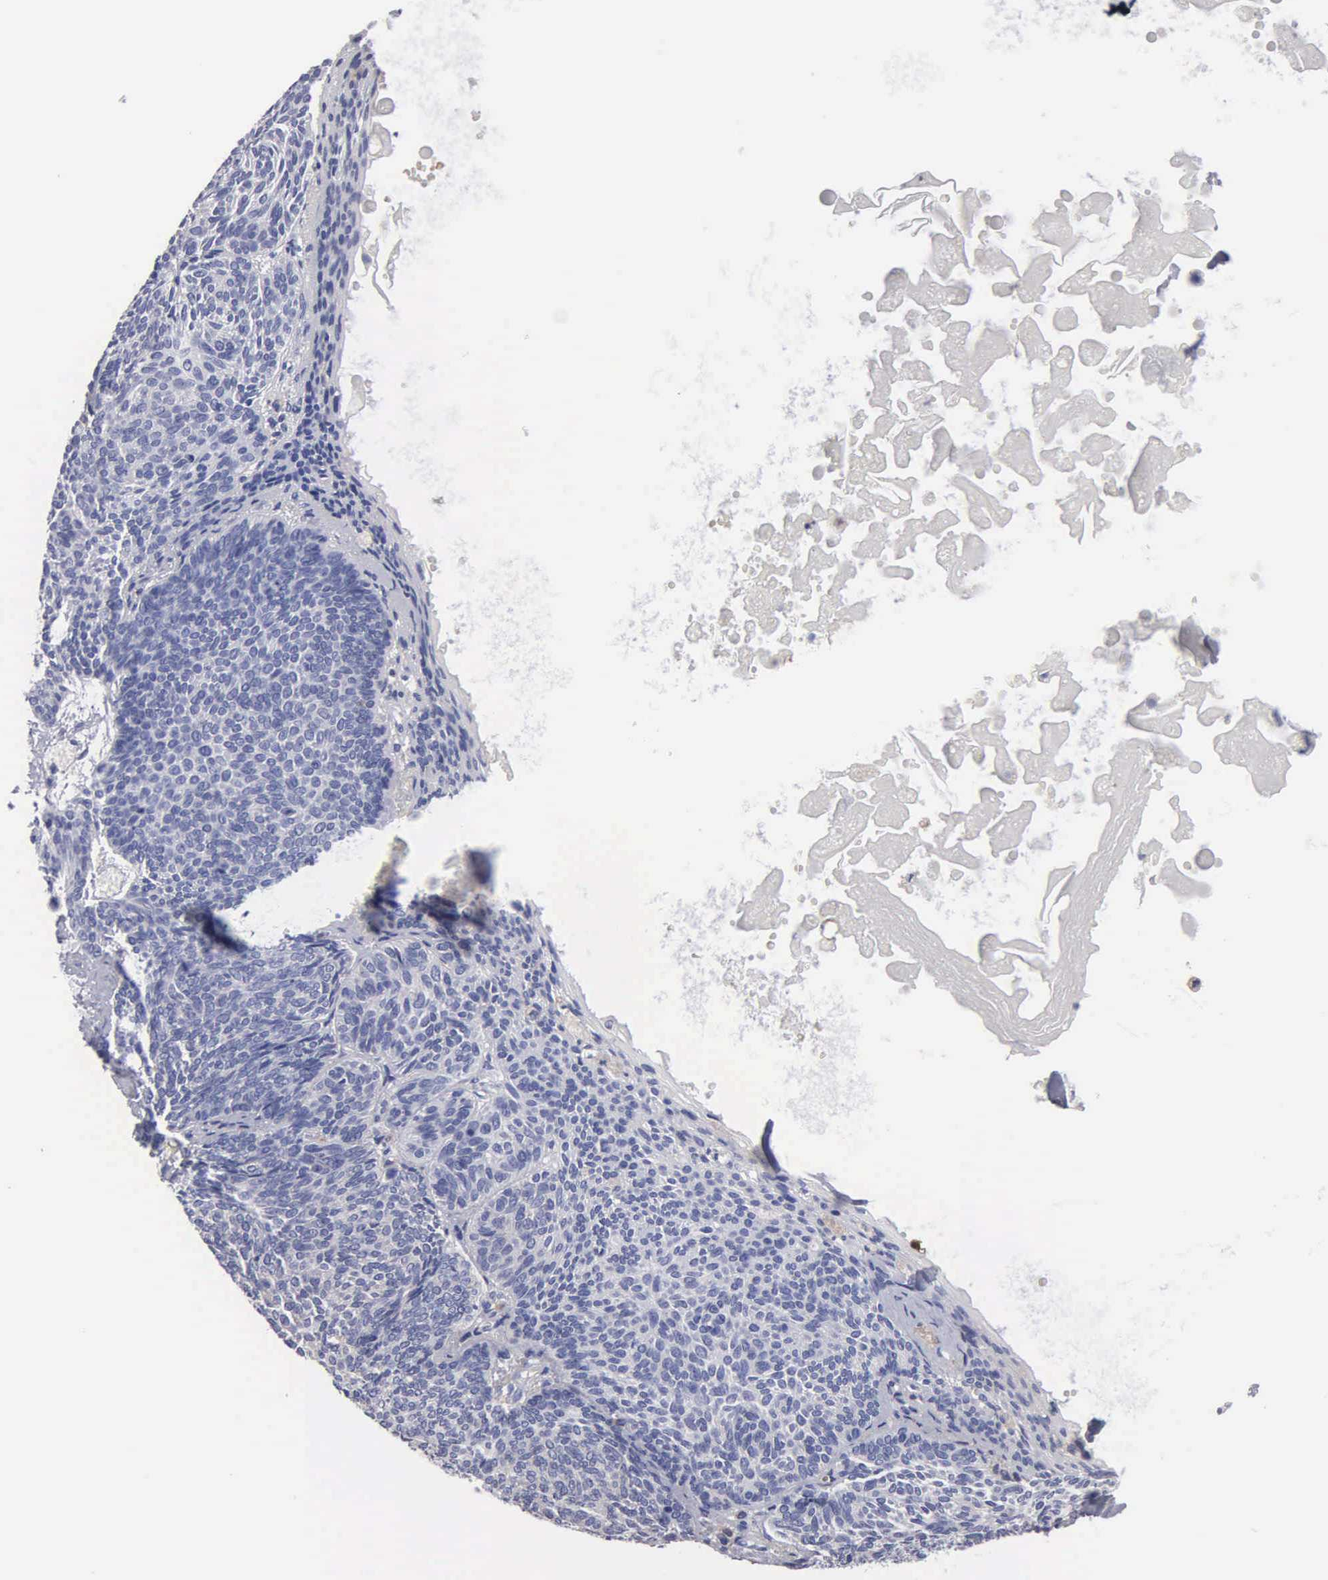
{"staining": {"intensity": "weak", "quantity": "<25%", "location": "cytoplasmic/membranous"}, "tissue": "skin cancer", "cell_type": "Tumor cells", "image_type": "cancer", "snomed": [{"axis": "morphology", "description": "Basal cell carcinoma"}, {"axis": "topography", "description": "Skin"}], "caption": "The histopathology image exhibits no staining of tumor cells in skin basal cell carcinoma.", "gene": "G6PD", "patient": {"sex": "male", "age": 84}}